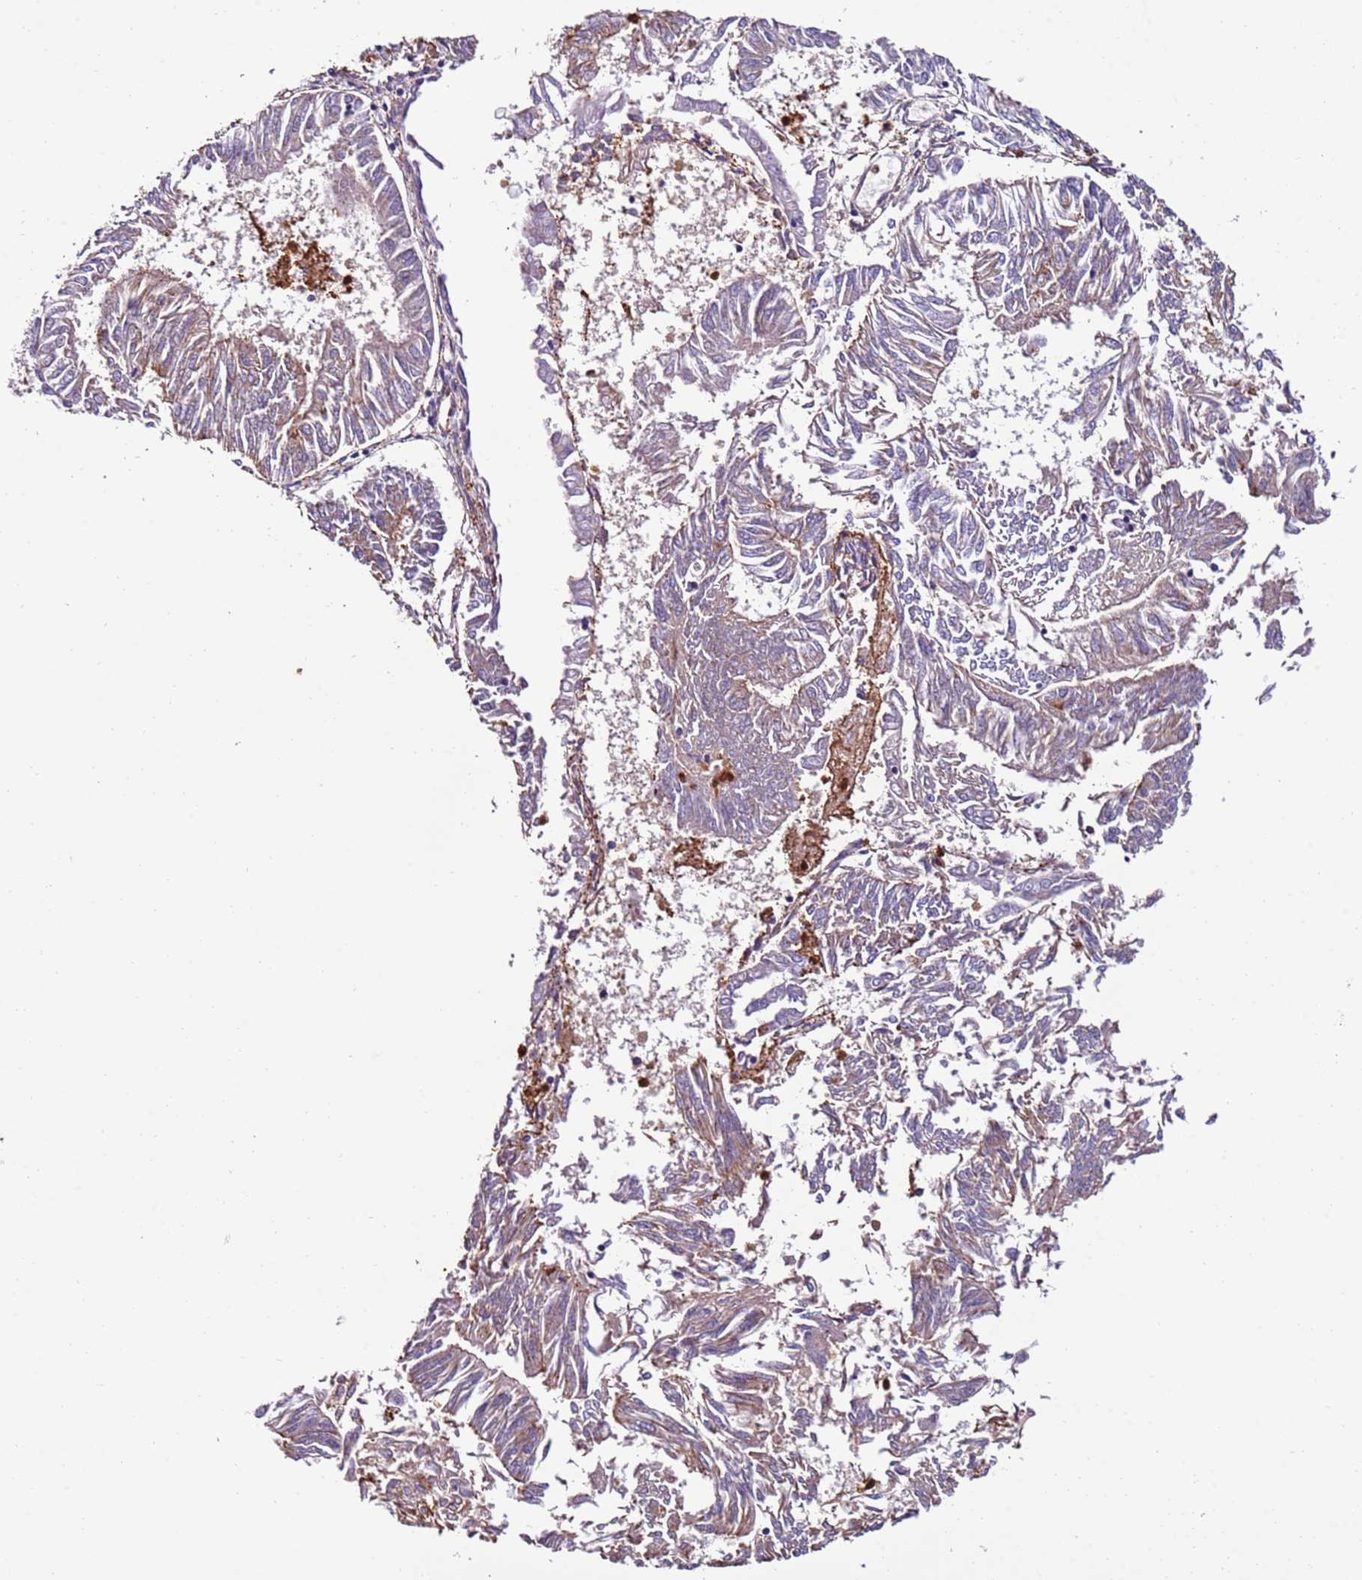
{"staining": {"intensity": "weak", "quantity": "<25%", "location": "cytoplasmic/membranous"}, "tissue": "endometrial cancer", "cell_type": "Tumor cells", "image_type": "cancer", "snomed": [{"axis": "morphology", "description": "Adenocarcinoma, NOS"}, {"axis": "topography", "description": "Endometrium"}], "caption": "Immunohistochemistry (IHC) image of human adenocarcinoma (endometrial) stained for a protein (brown), which displays no staining in tumor cells.", "gene": "FAM174C", "patient": {"sex": "female", "age": 58}}